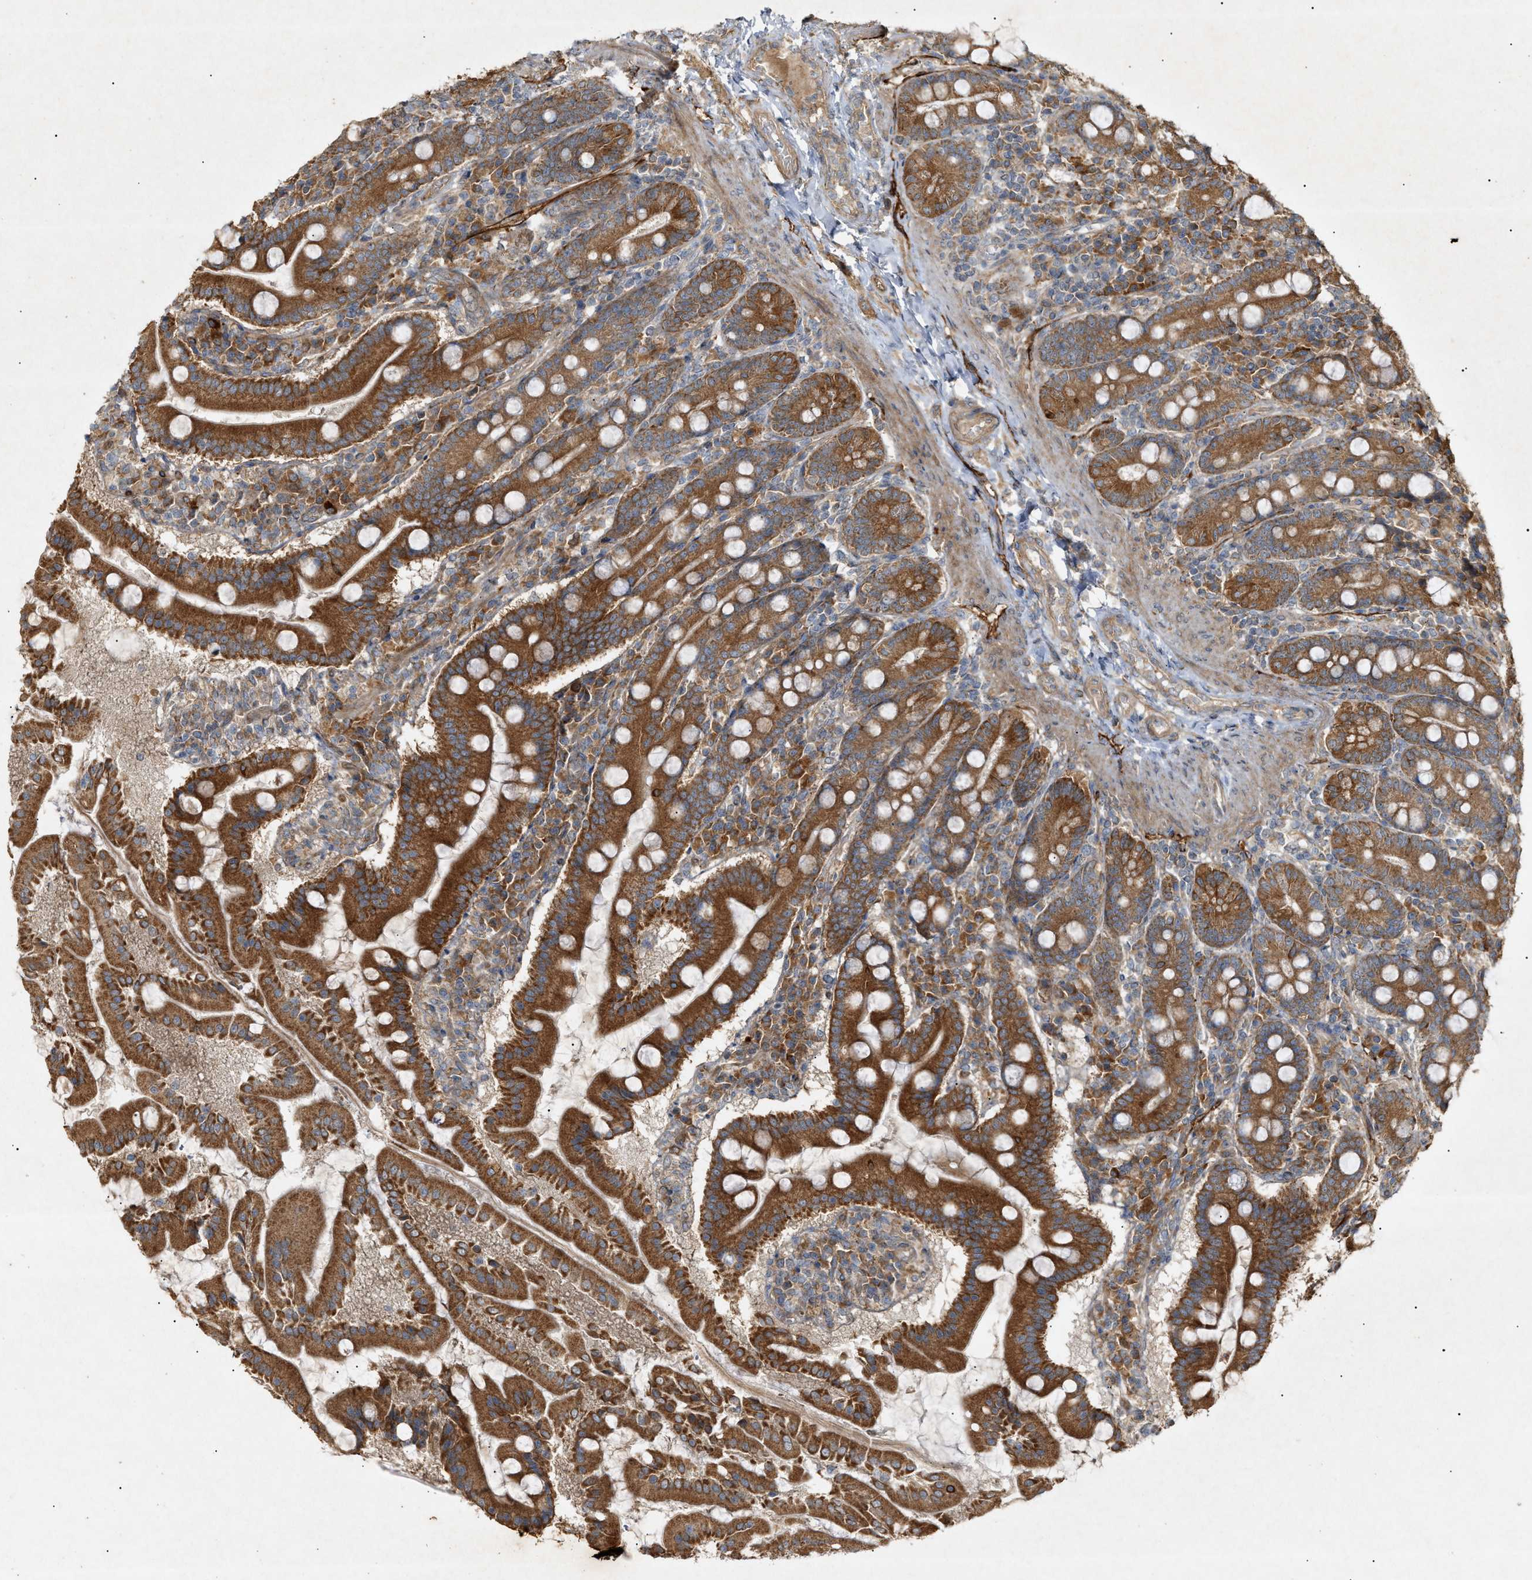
{"staining": {"intensity": "strong", "quantity": ">75%", "location": "cytoplasmic/membranous"}, "tissue": "duodenum", "cell_type": "Glandular cells", "image_type": "normal", "snomed": [{"axis": "morphology", "description": "Normal tissue, NOS"}, {"axis": "topography", "description": "Duodenum"}], "caption": "Immunohistochemistry histopathology image of normal duodenum: duodenum stained using immunohistochemistry (IHC) exhibits high levels of strong protein expression localized specifically in the cytoplasmic/membranous of glandular cells, appearing as a cytoplasmic/membranous brown color.", "gene": "MTCH1", "patient": {"sex": "male", "age": 50}}